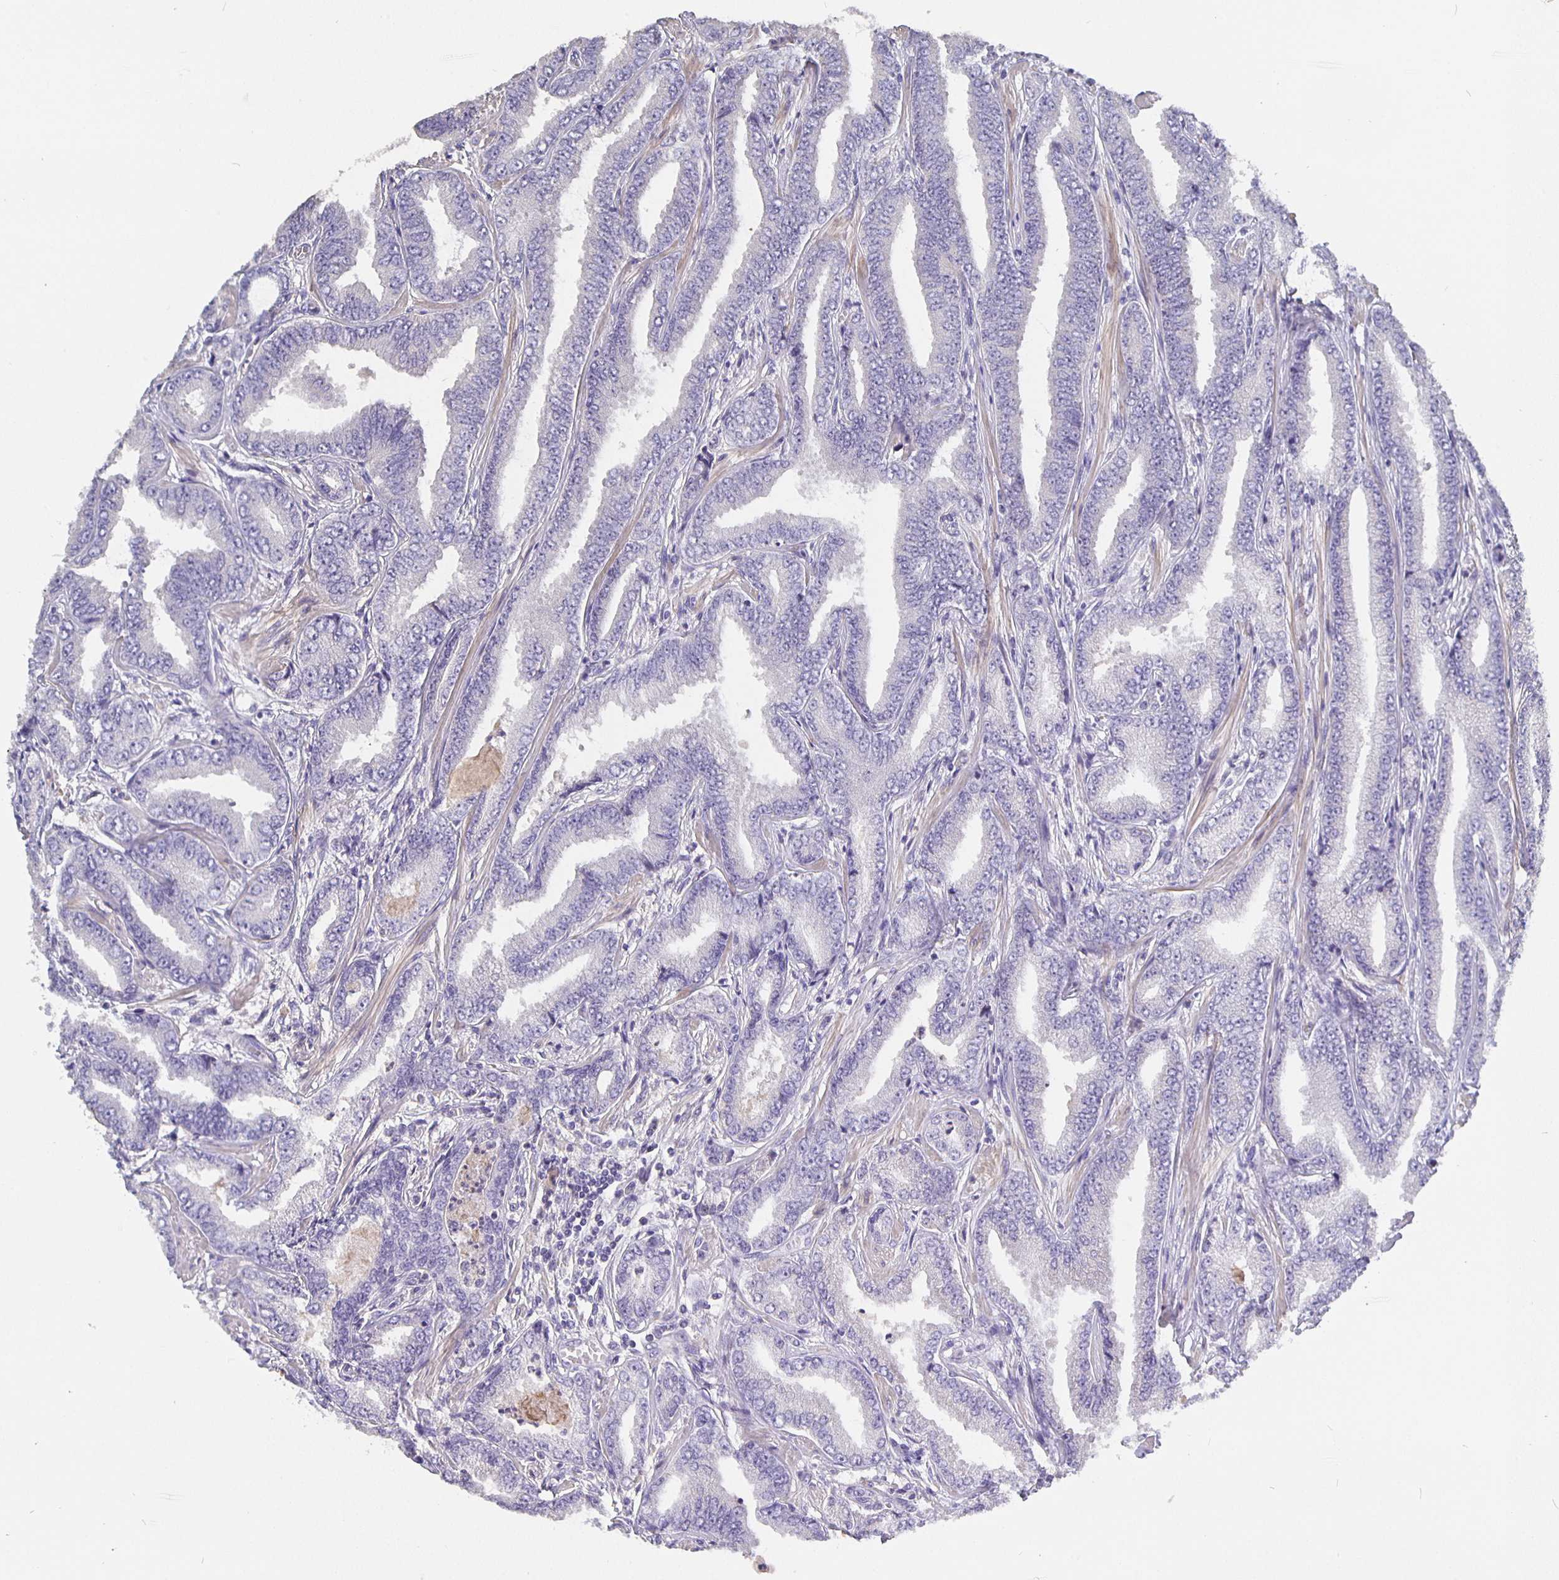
{"staining": {"intensity": "negative", "quantity": "none", "location": "none"}, "tissue": "prostate cancer", "cell_type": "Tumor cells", "image_type": "cancer", "snomed": [{"axis": "morphology", "description": "Adenocarcinoma, Low grade"}, {"axis": "topography", "description": "Prostate"}], "caption": "The IHC photomicrograph has no significant positivity in tumor cells of adenocarcinoma (low-grade) (prostate) tissue.", "gene": "CFAP74", "patient": {"sex": "male", "age": 55}}